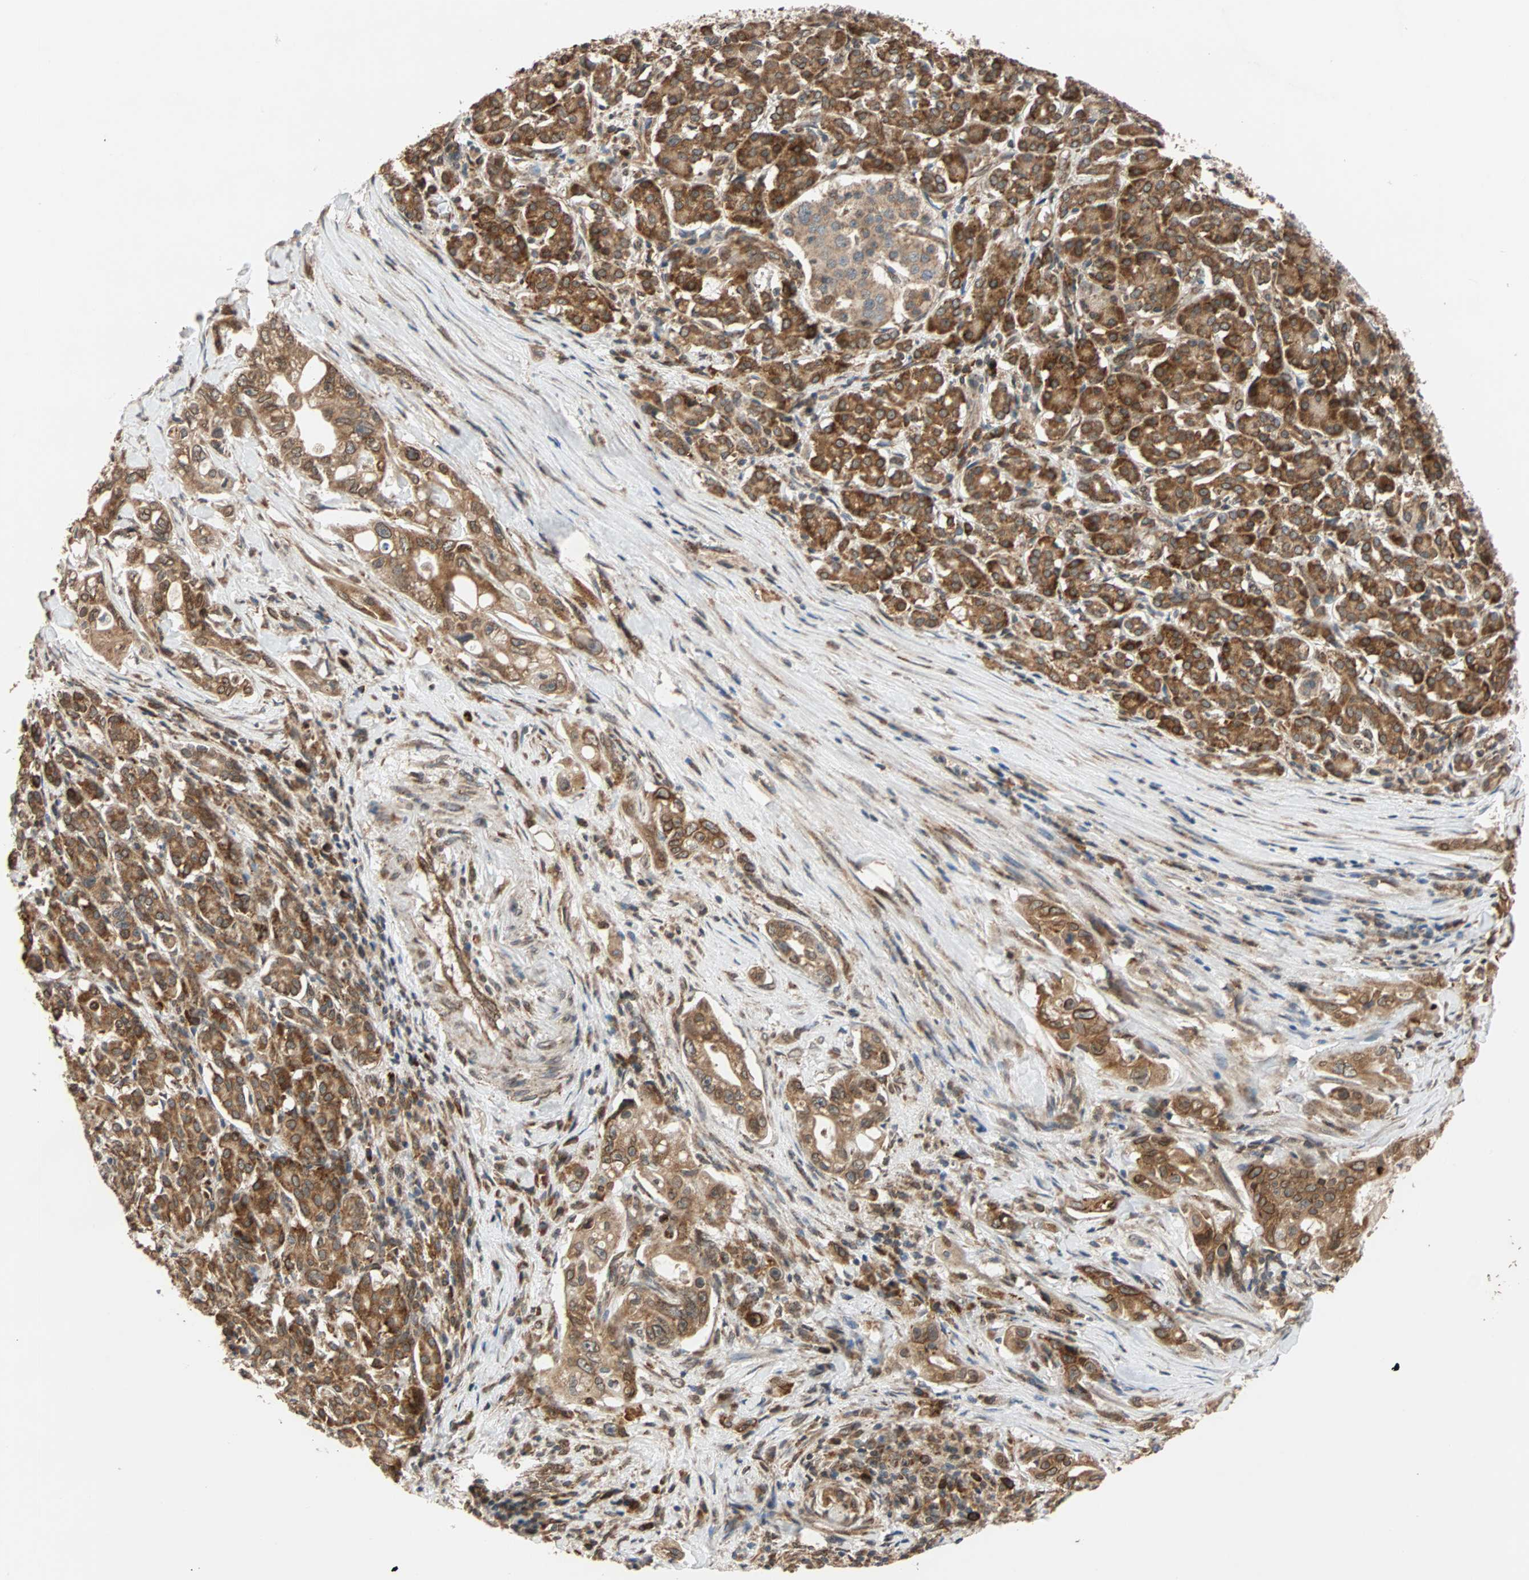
{"staining": {"intensity": "moderate", "quantity": ">75%", "location": "cytoplasmic/membranous"}, "tissue": "pancreatic cancer", "cell_type": "Tumor cells", "image_type": "cancer", "snomed": [{"axis": "morphology", "description": "Normal tissue, NOS"}, {"axis": "topography", "description": "Pancreas"}], "caption": "Pancreatic cancer tissue demonstrates moderate cytoplasmic/membranous expression in approximately >75% of tumor cells, visualized by immunohistochemistry. (DAB = brown stain, brightfield microscopy at high magnification).", "gene": "AUP1", "patient": {"sex": "male", "age": 42}}